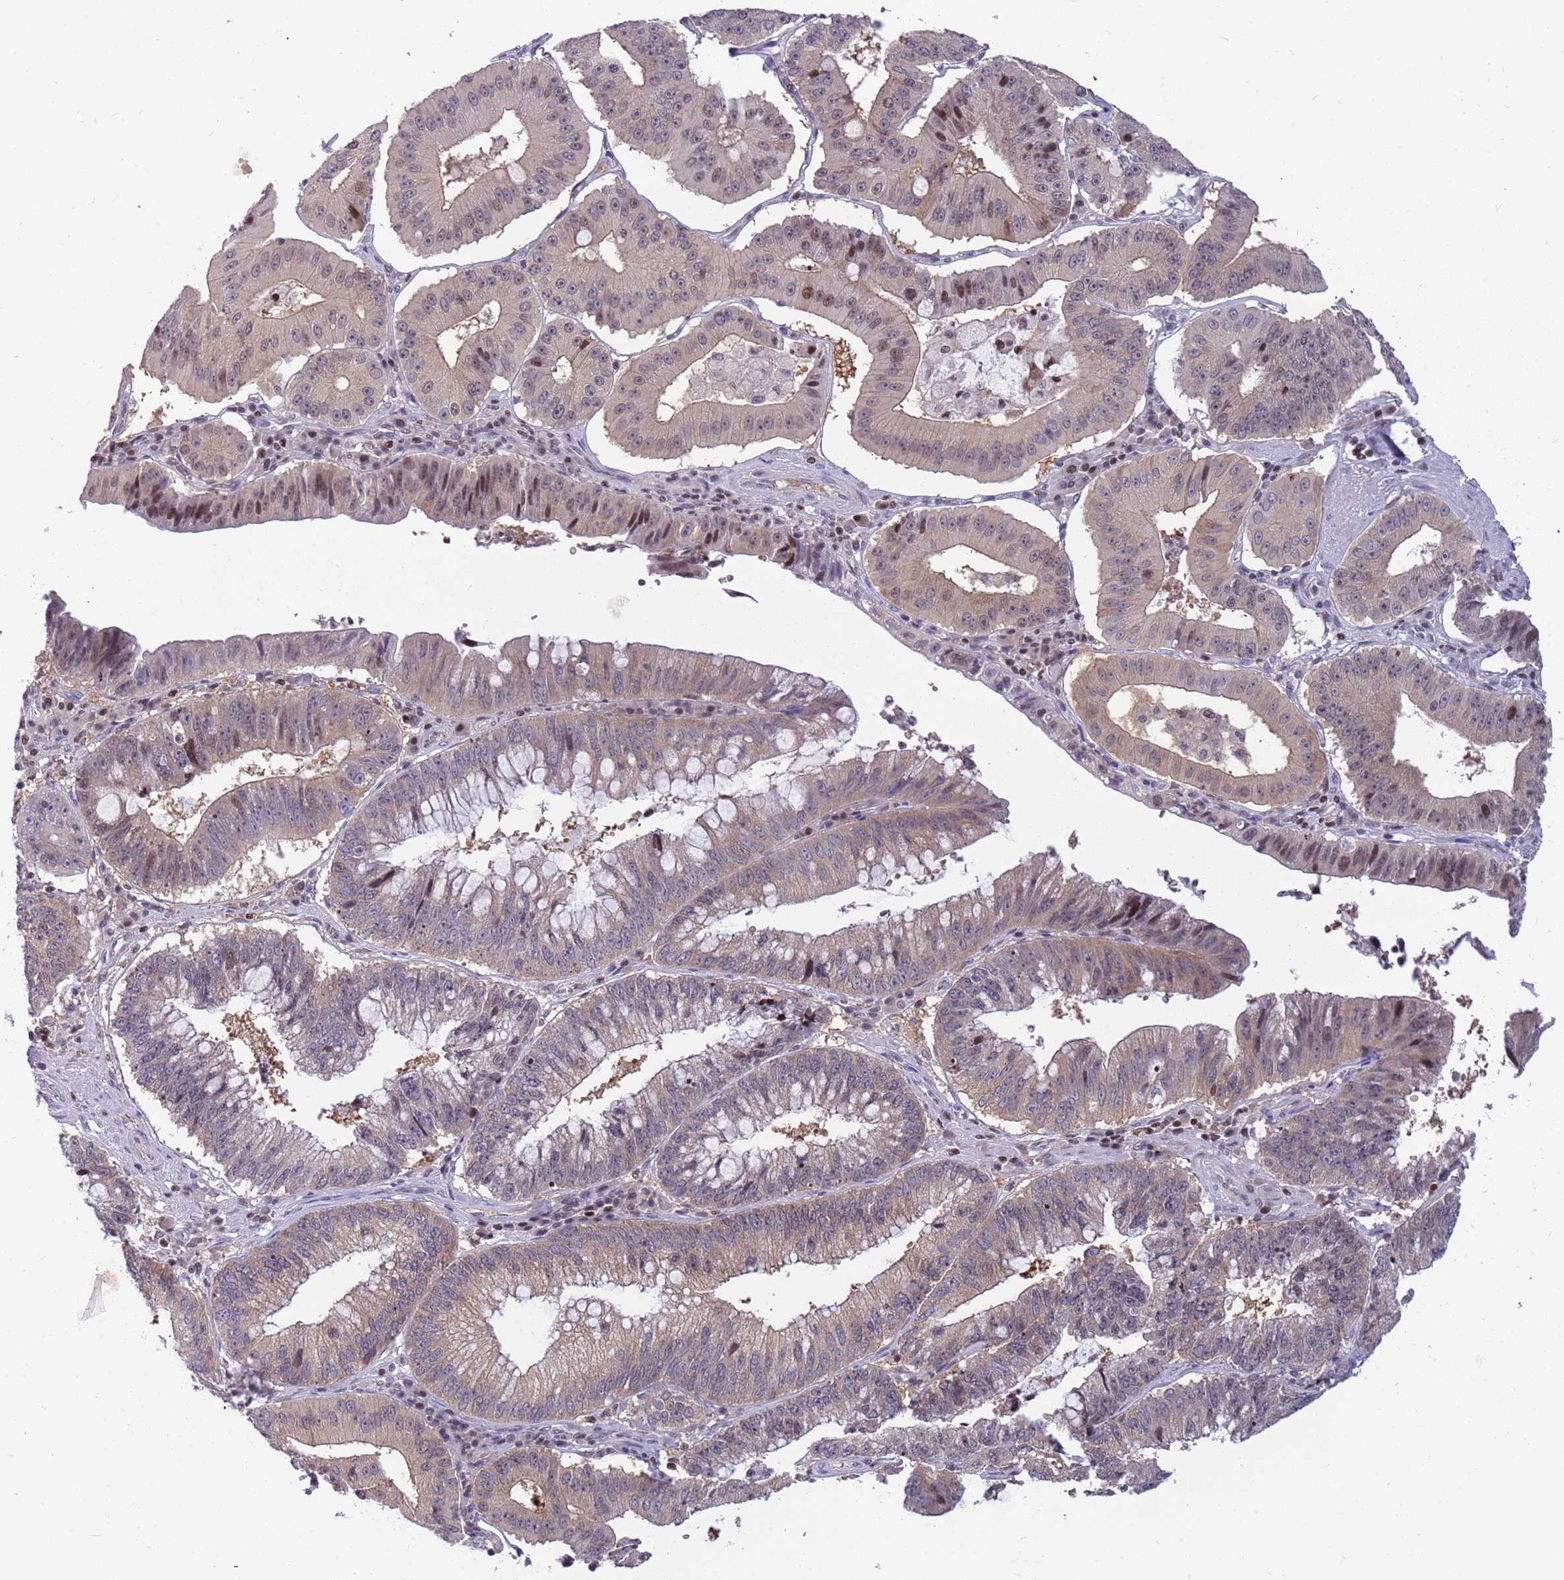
{"staining": {"intensity": "weak", "quantity": "<25%", "location": "cytoplasmic/membranous,nuclear"}, "tissue": "stomach cancer", "cell_type": "Tumor cells", "image_type": "cancer", "snomed": [{"axis": "morphology", "description": "Adenocarcinoma, NOS"}, {"axis": "topography", "description": "Stomach"}], "caption": "This is a histopathology image of IHC staining of stomach cancer, which shows no expression in tumor cells.", "gene": "ARHGEF5", "patient": {"sex": "male", "age": 59}}